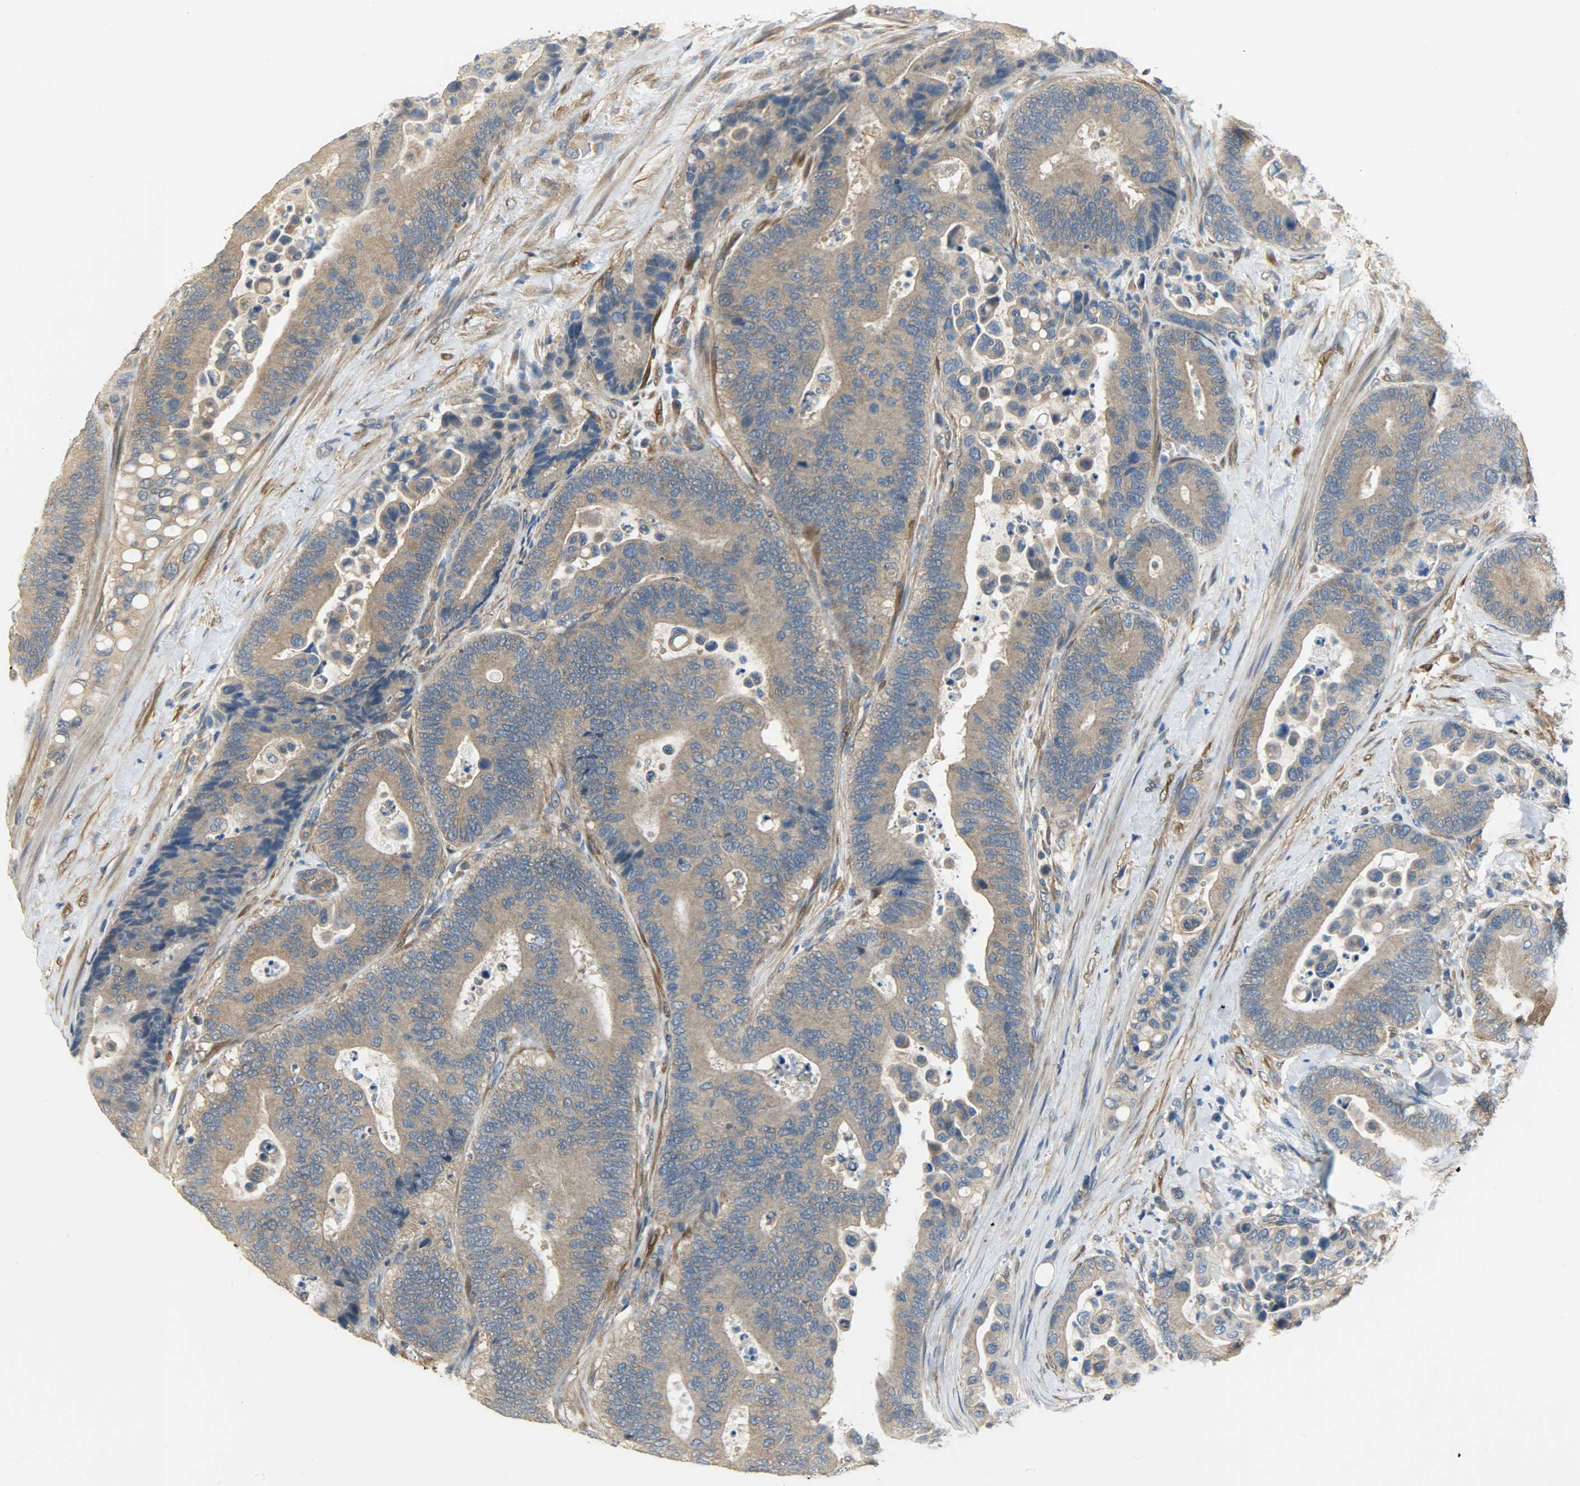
{"staining": {"intensity": "moderate", "quantity": ">75%", "location": "cytoplasmic/membranous"}, "tissue": "colorectal cancer", "cell_type": "Tumor cells", "image_type": "cancer", "snomed": [{"axis": "morphology", "description": "Normal tissue, NOS"}, {"axis": "morphology", "description": "Adenocarcinoma, NOS"}, {"axis": "topography", "description": "Colon"}], "caption": "The photomicrograph shows a brown stain indicating the presence of a protein in the cytoplasmic/membranous of tumor cells in colorectal cancer (adenocarcinoma).", "gene": "C1orf198", "patient": {"sex": "male", "age": 82}}